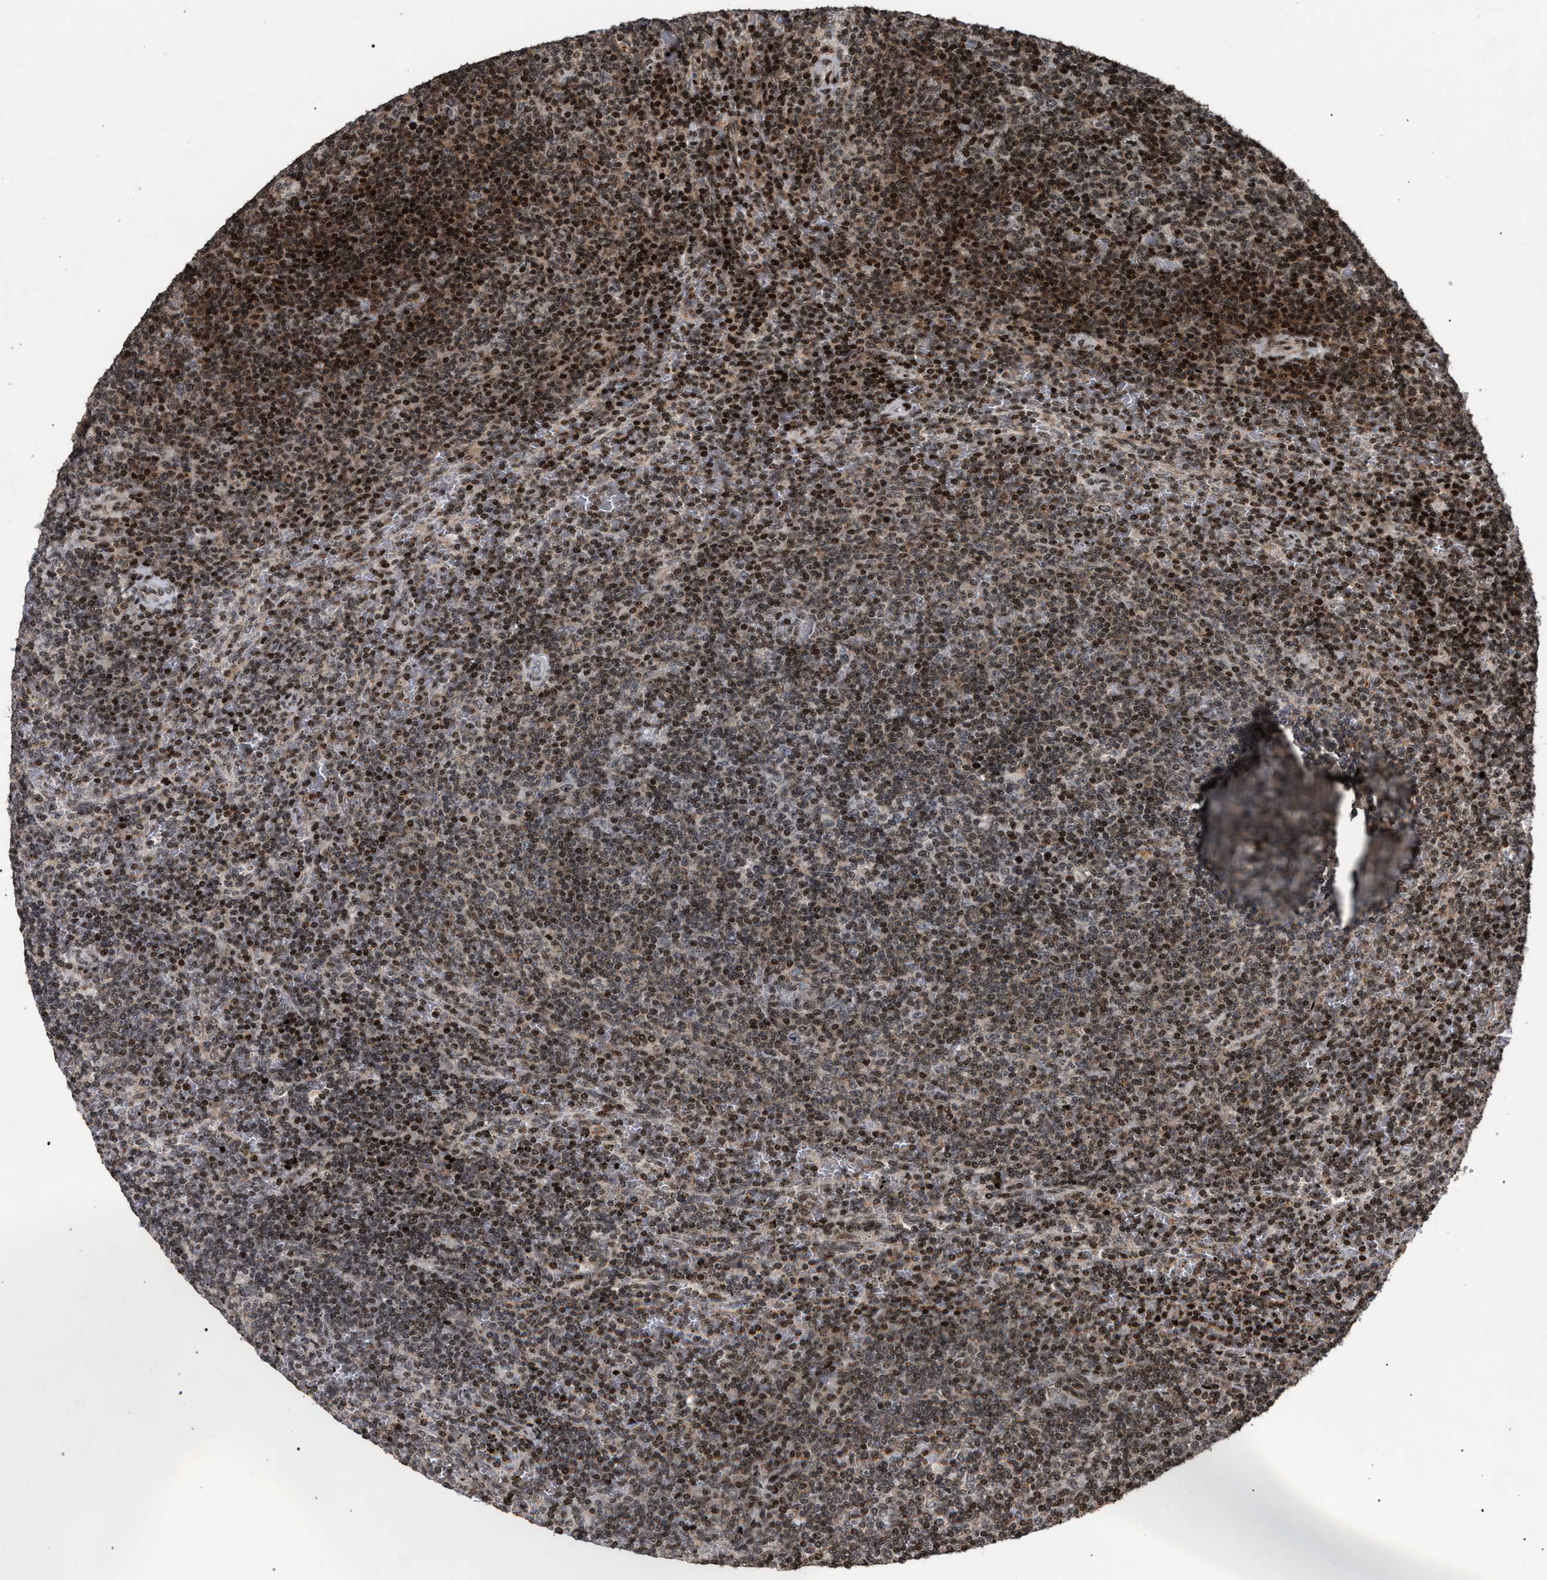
{"staining": {"intensity": "moderate", "quantity": "25%-75%", "location": "nuclear"}, "tissue": "lymphoma", "cell_type": "Tumor cells", "image_type": "cancer", "snomed": [{"axis": "morphology", "description": "Malignant lymphoma, non-Hodgkin's type, Low grade"}, {"axis": "topography", "description": "Spleen"}], "caption": "Protein analysis of malignant lymphoma, non-Hodgkin's type (low-grade) tissue demonstrates moderate nuclear staining in about 25%-75% of tumor cells.", "gene": "FOXD3", "patient": {"sex": "female", "age": 19}}